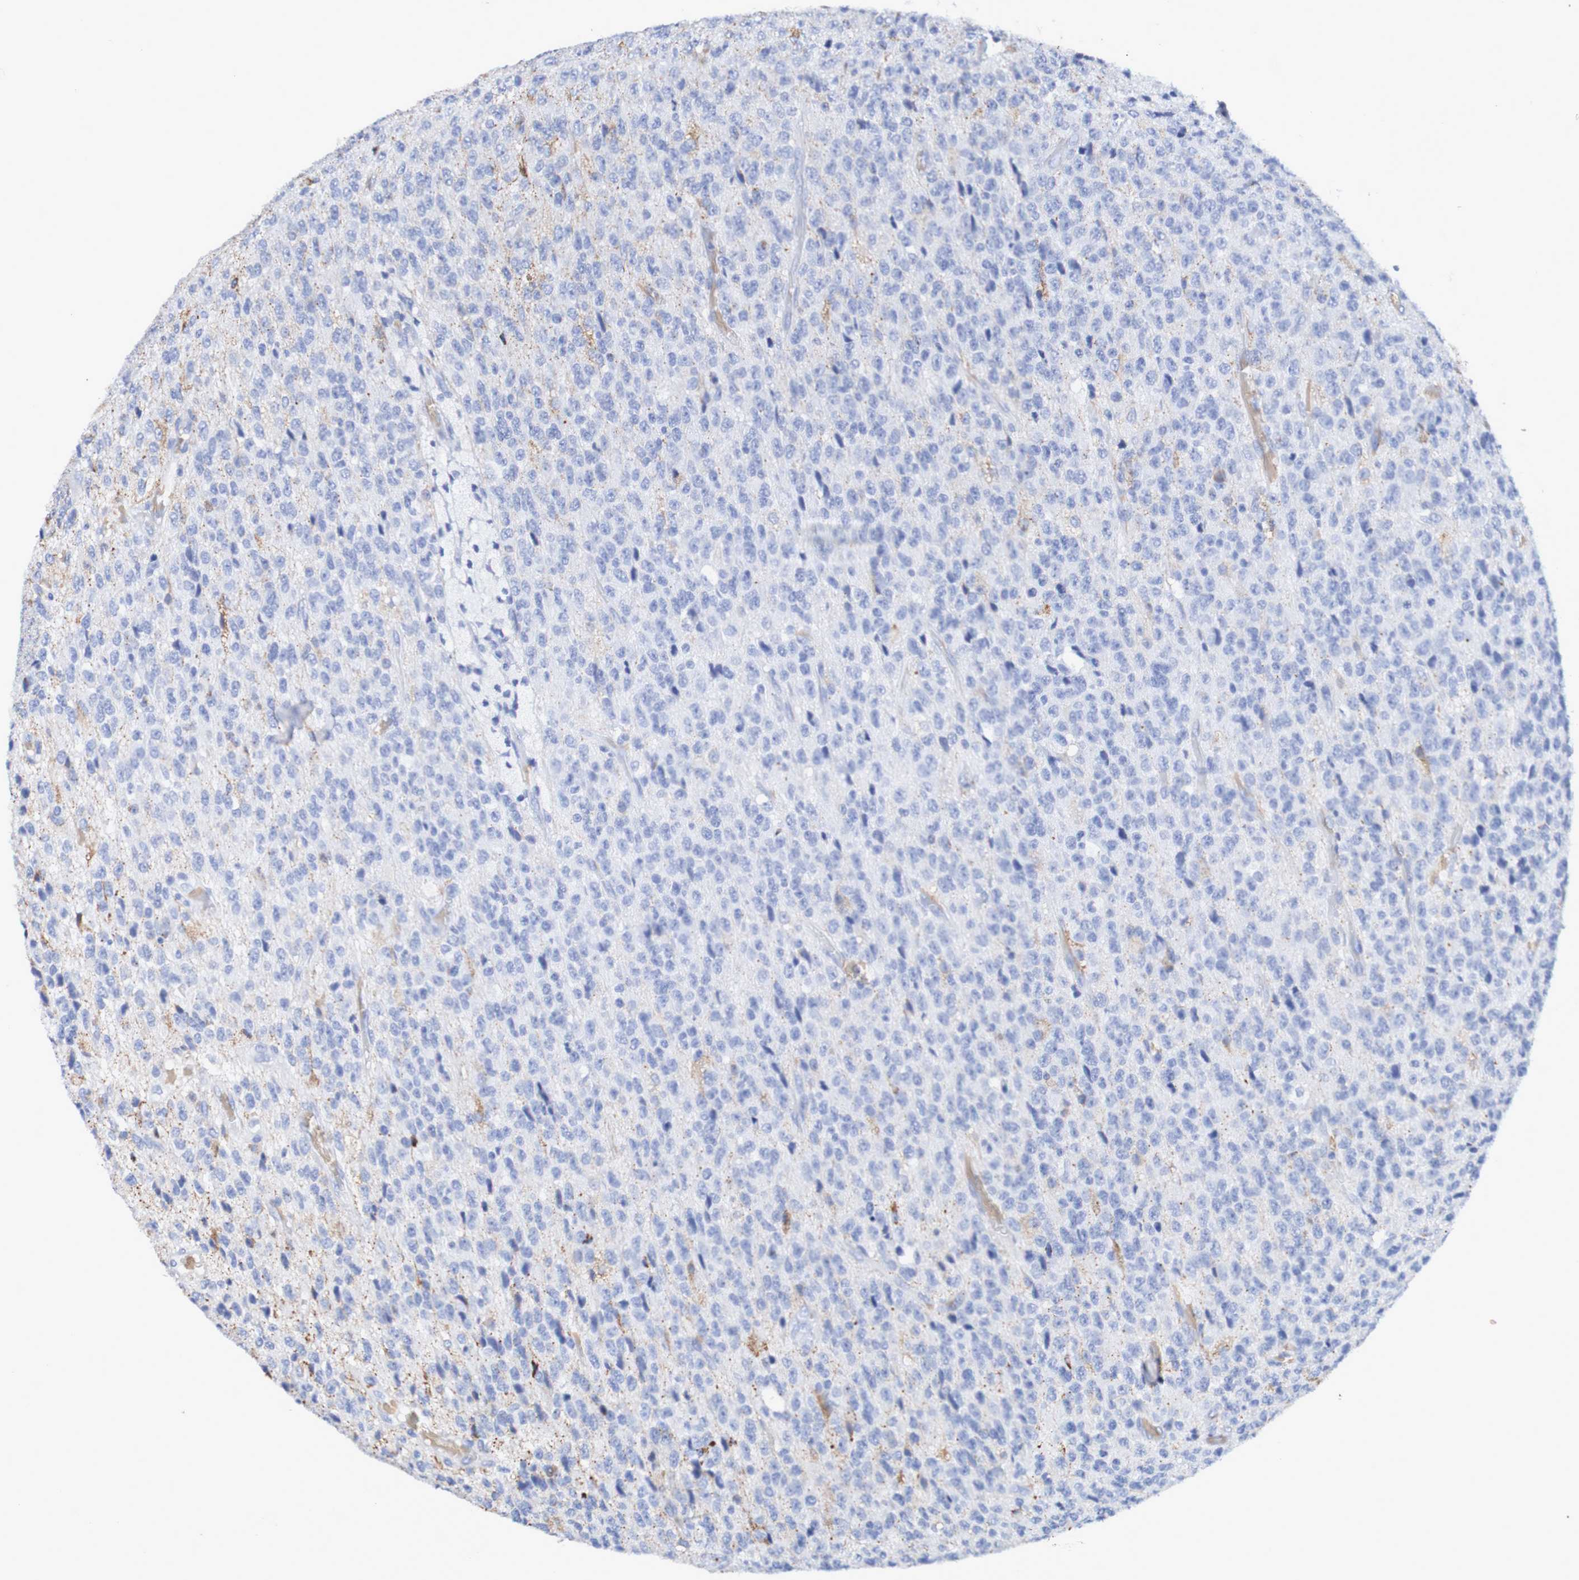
{"staining": {"intensity": "moderate", "quantity": "<25%", "location": "cytoplasmic/membranous"}, "tissue": "glioma", "cell_type": "Tumor cells", "image_type": "cancer", "snomed": [{"axis": "morphology", "description": "Glioma, malignant, High grade"}, {"axis": "topography", "description": "pancreas cauda"}], "caption": "IHC staining of malignant glioma (high-grade), which displays low levels of moderate cytoplasmic/membranous staining in approximately <25% of tumor cells indicating moderate cytoplasmic/membranous protein expression. The staining was performed using DAB (3,3'-diaminobenzidine) (brown) for protein detection and nuclei were counterstained in hematoxylin (blue).", "gene": "WNT4", "patient": {"sex": "male", "age": 60}}